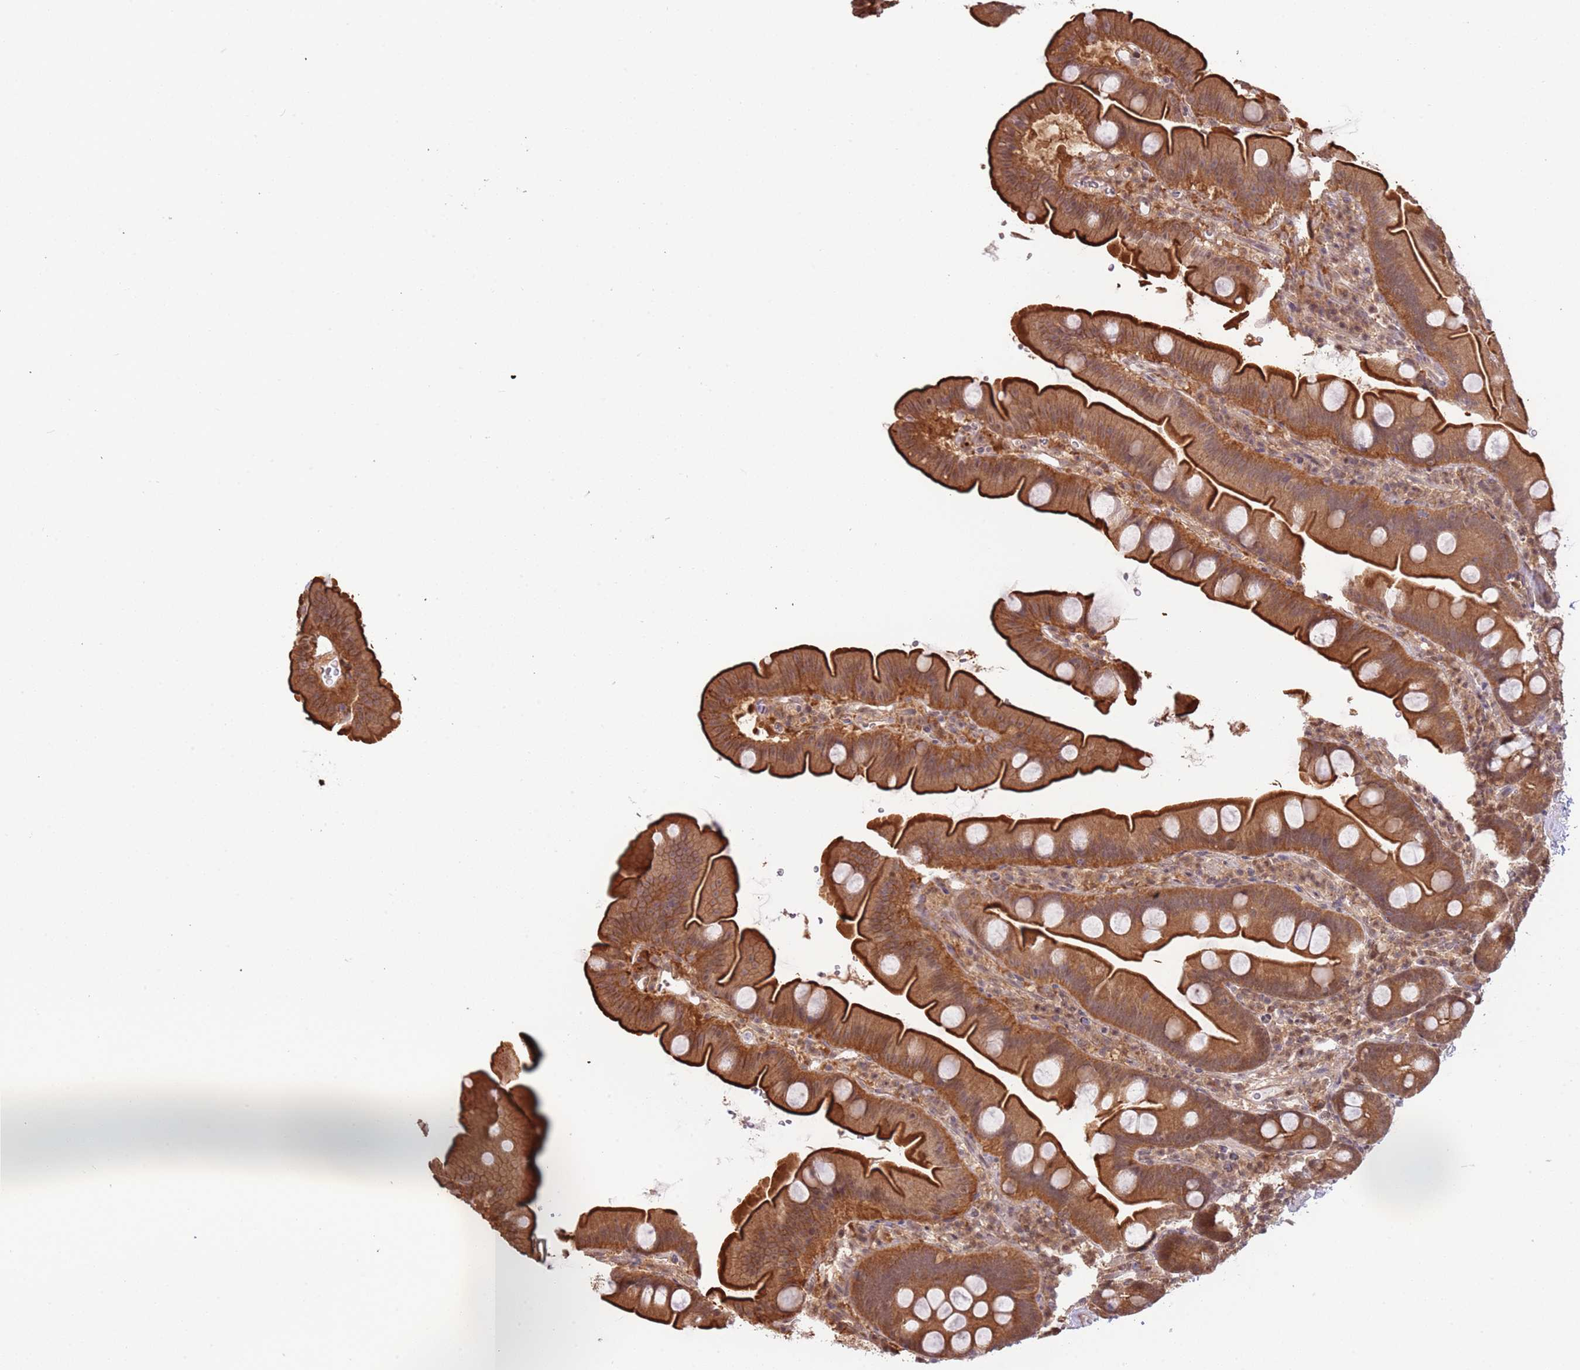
{"staining": {"intensity": "strong", "quantity": "25%-75%", "location": "cytoplasmic/membranous"}, "tissue": "small intestine", "cell_type": "Glandular cells", "image_type": "normal", "snomed": [{"axis": "morphology", "description": "Normal tissue, NOS"}, {"axis": "topography", "description": "Small intestine"}], "caption": "Immunohistochemical staining of unremarkable human small intestine exhibits strong cytoplasmic/membranous protein expression in about 25%-75% of glandular cells. (DAB = brown stain, brightfield microscopy at high magnification).", "gene": "PLSCR5", "patient": {"sex": "female", "age": 68}}